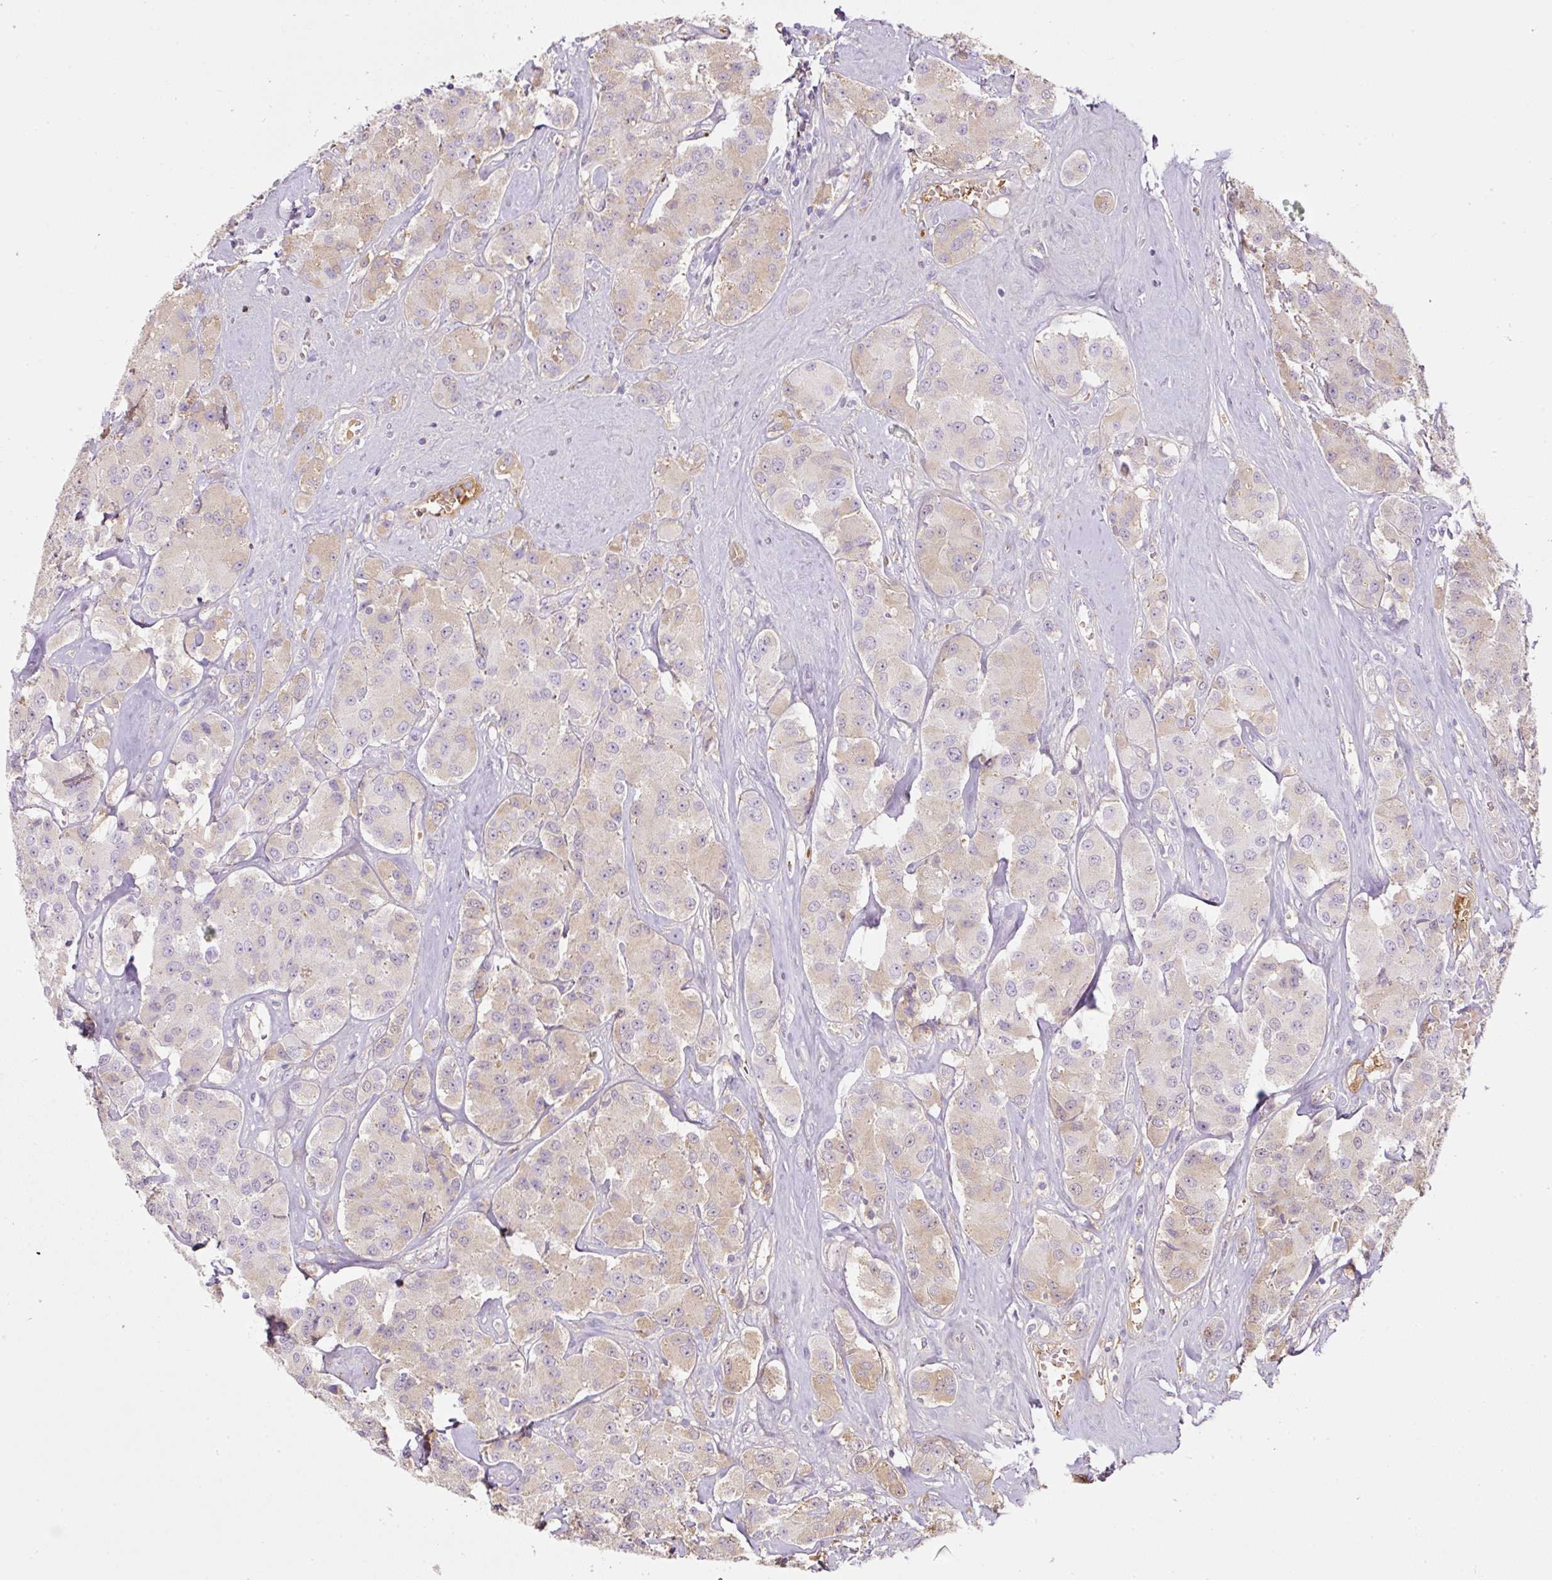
{"staining": {"intensity": "weak", "quantity": ">75%", "location": "cytoplasmic/membranous"}, "tissue": "carcinoid", "cell_type": "Tumor cells", "image_type": "cancer", "snomed": [{"axis": "morphology", "description": "Carcinoid, malignant, NOS"}, {"axis": "topography", "description": "Pancreas"}], "caption": "Malignant carcinoid tissue shows weak cytoplasmic/membranous staining in about >75% of tumor cells (brown staining indicates protein expression, while blue staining denotes nuclei).", "gene": "APOA1", "patient": {"sex": "male", "age": 41}}